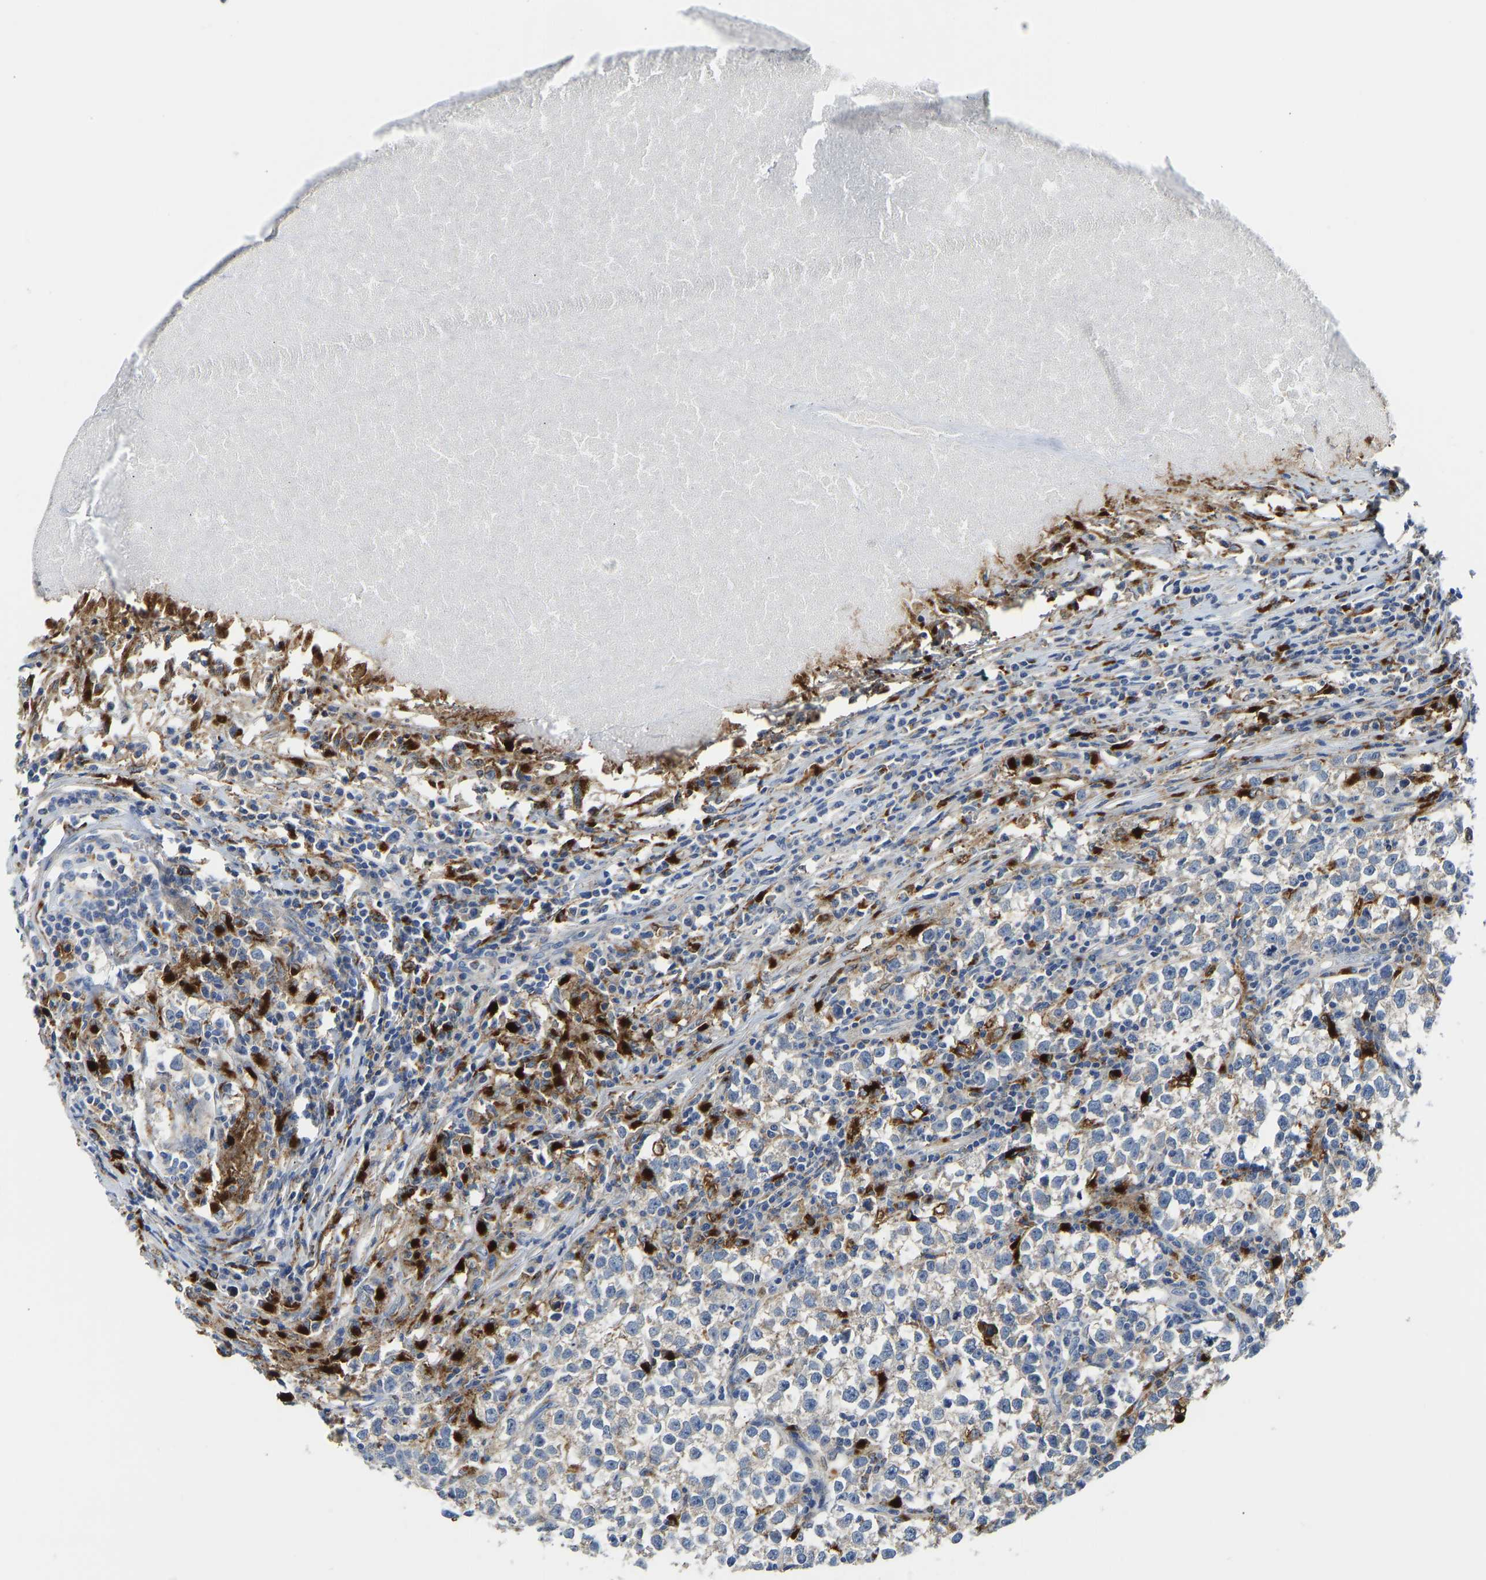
{"staining": {"intensity": "weak", "quantity": "<25%", "location": "cytoplasmic/membranous"}, "tissue": "testis cancer", "cell_type": "Tumor cells", "image_type": "cancer", "snomed": [{"axis": "morphology", "description": "Normal tissue, NOS"}, {"axis": "morphology", "description": "Seminoma, NOS"}, {"axis": "topography", "description": "Testis"}], "caption": "Immunohistochemical staining of testis cancer shows no significant staining in tumor cells.", "gene": "ATP6V1E1", "patient": {"sex": "male", "age": 43}}